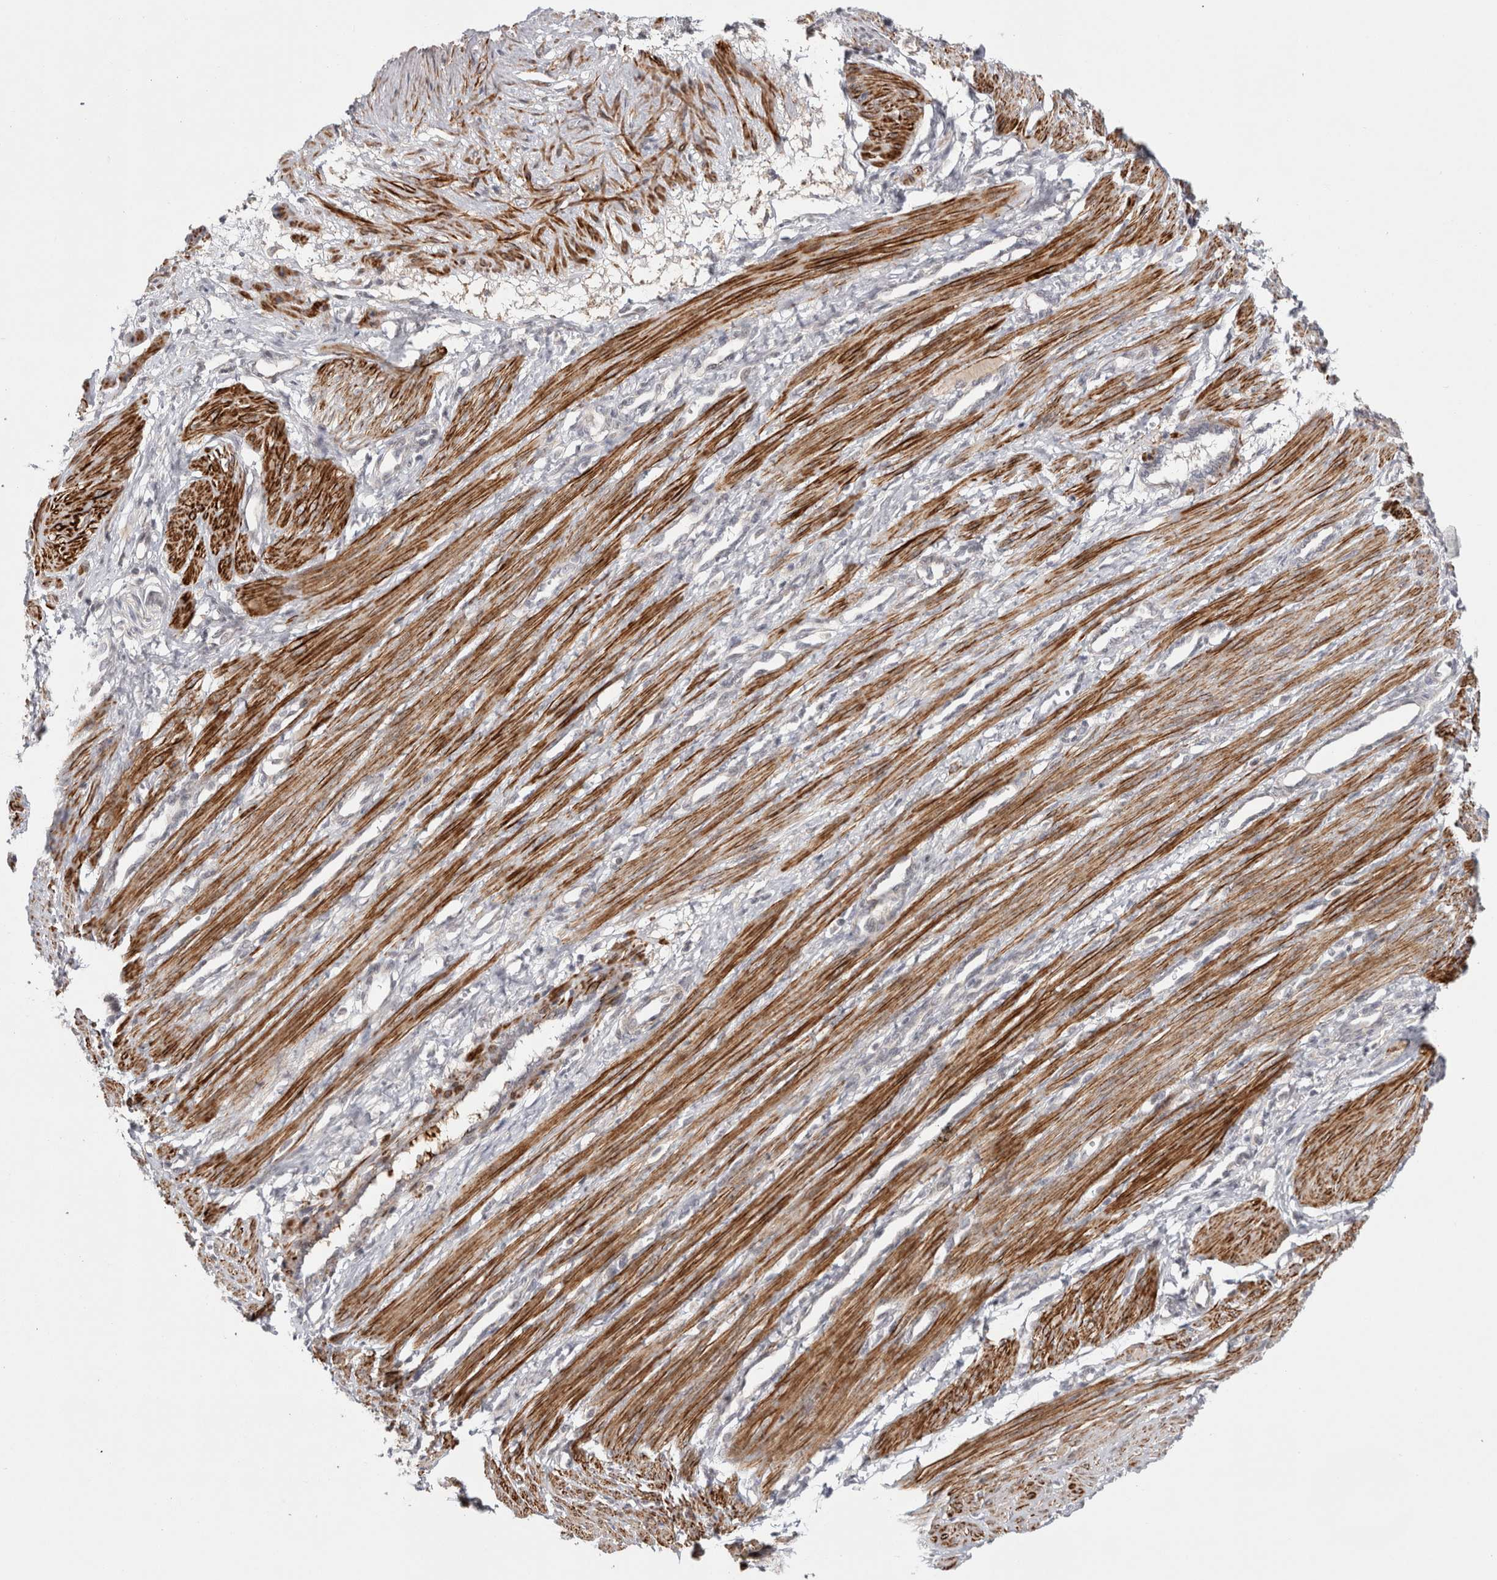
{"staining": {"intensity": "strong", "quantity": "25%-75%", "location": "cytoplasmic/membranous"}, "tissue": "smooth muscle", "cell_type": "Smooth muscle cells", "image_type": "normal", "snomed": [{"axis": "morphology", "description": "Normal tissue, NOS"}, {"axis": "topography", "description": "Endometrium"}], "caption": "Brown immunohistochemical staining in unremarkable human smooth muscle exhibits strong cytoplasmic/membranous staining in about 25%-75% of smooth muscle cells. The protein is stained brown, and the nuclei are stained in blue (DAB (3,3'-diaminobenzidine) IHC with brightfield microscopy, high magnification).", "gene": "ZNF318", "patient": {"sex": "female", "age": 33}}